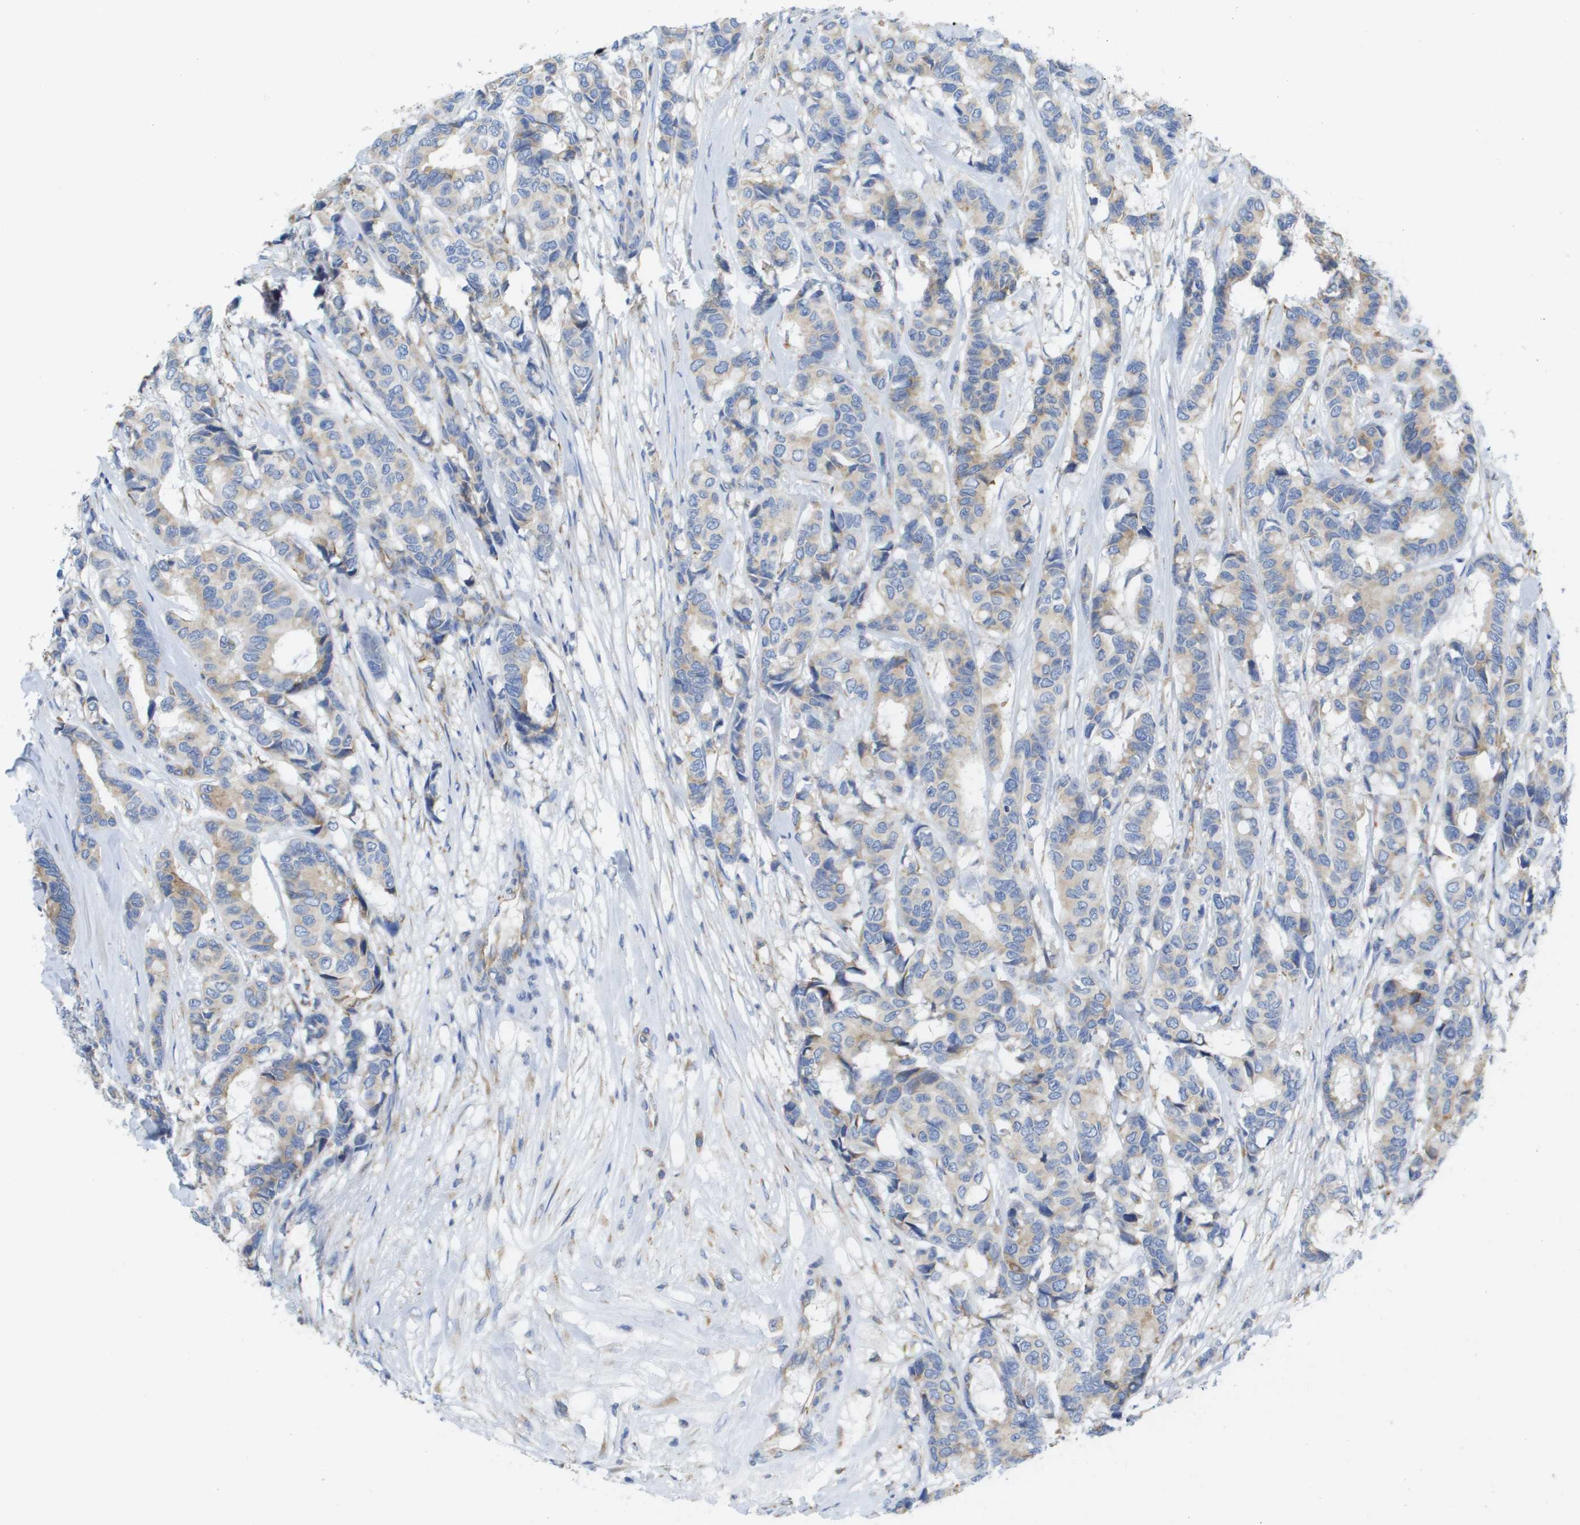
{"staining": {"intensity": "weak", "quantity": "25%-75%", "location": "cytoplasmic/membranous"}, "tissue": "breast cancer", "cell_type": "Tumor cells", "image_type": "cancer", "snomed": [{"axis": "morphology", "description": "Duct carcinoma"}, {"axis": "topography", "description": "Breast"}], "caption": "IHC histopathology image of breast cancer stained for a protein (brown), which shows low levels of weak cytoplasmic/membranous staining in approximately 25%-75% of tumor cells.", "gene": "SDR42E1", "patient": {"sex": "female", "age": 87}}